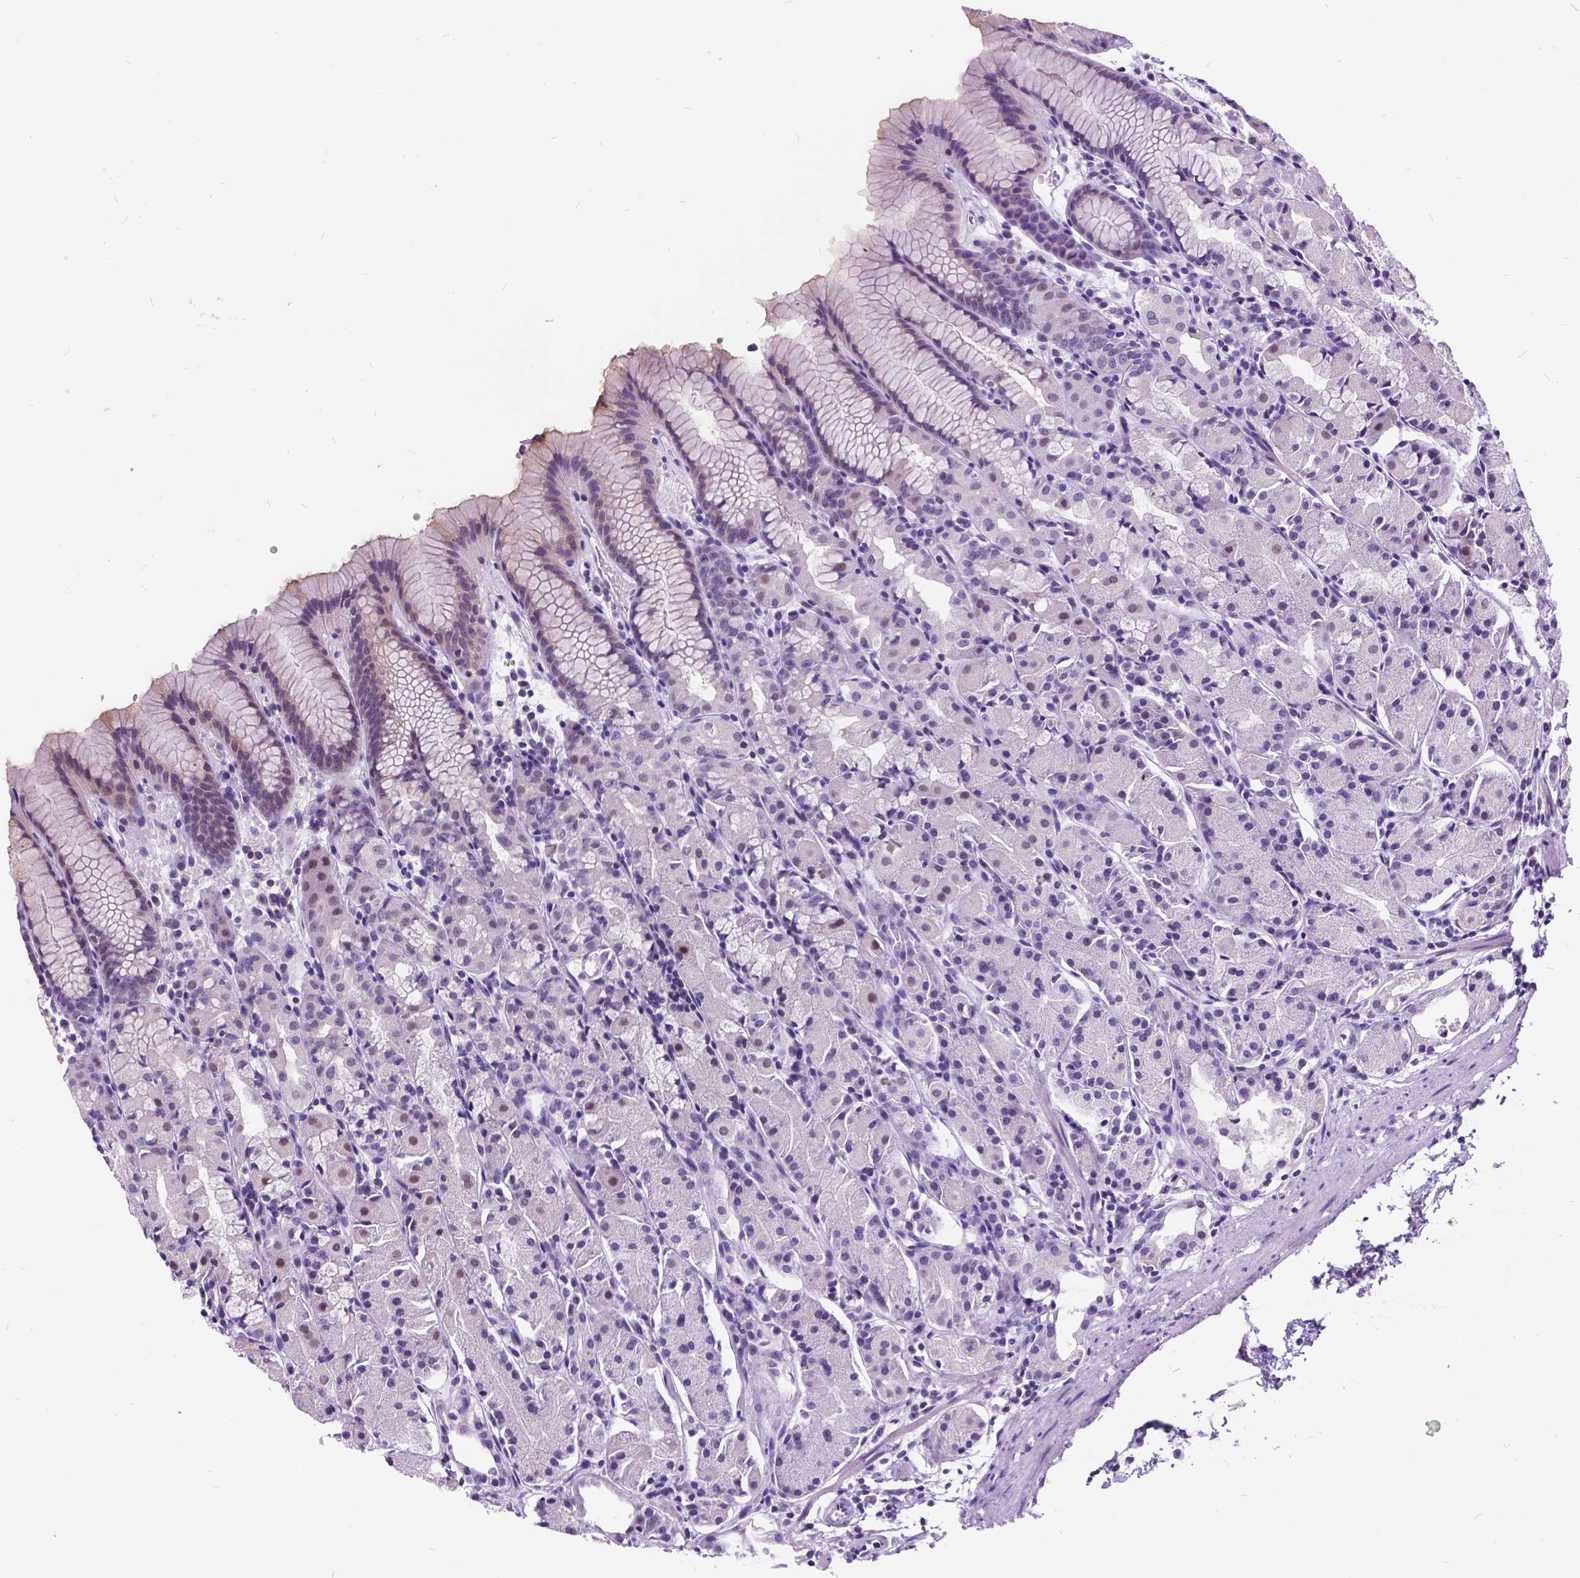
{"staining": {"intensity": "weak", "quantity": "<25%", "location": "nuclear"}, "tissue": "stomach", "cell_type": "Glandular cells", "image_type": "normal", "snomed": [{"axis": "morphology", "description": "Normal tissue, NOS"}, {"axis": "topography", "description": "Stomach, upper"}], "caption": "An immunohistochemistry (IHC) micrograph of benign stomach is shown. There is no staining in glandular cells of stomach. (DAB (3,3'-diaminobenzidine) immunohistochemistry with hematoxylin counter stain).", "gene": "DPF3", "patient": {"sex": "male", "age": 47}}